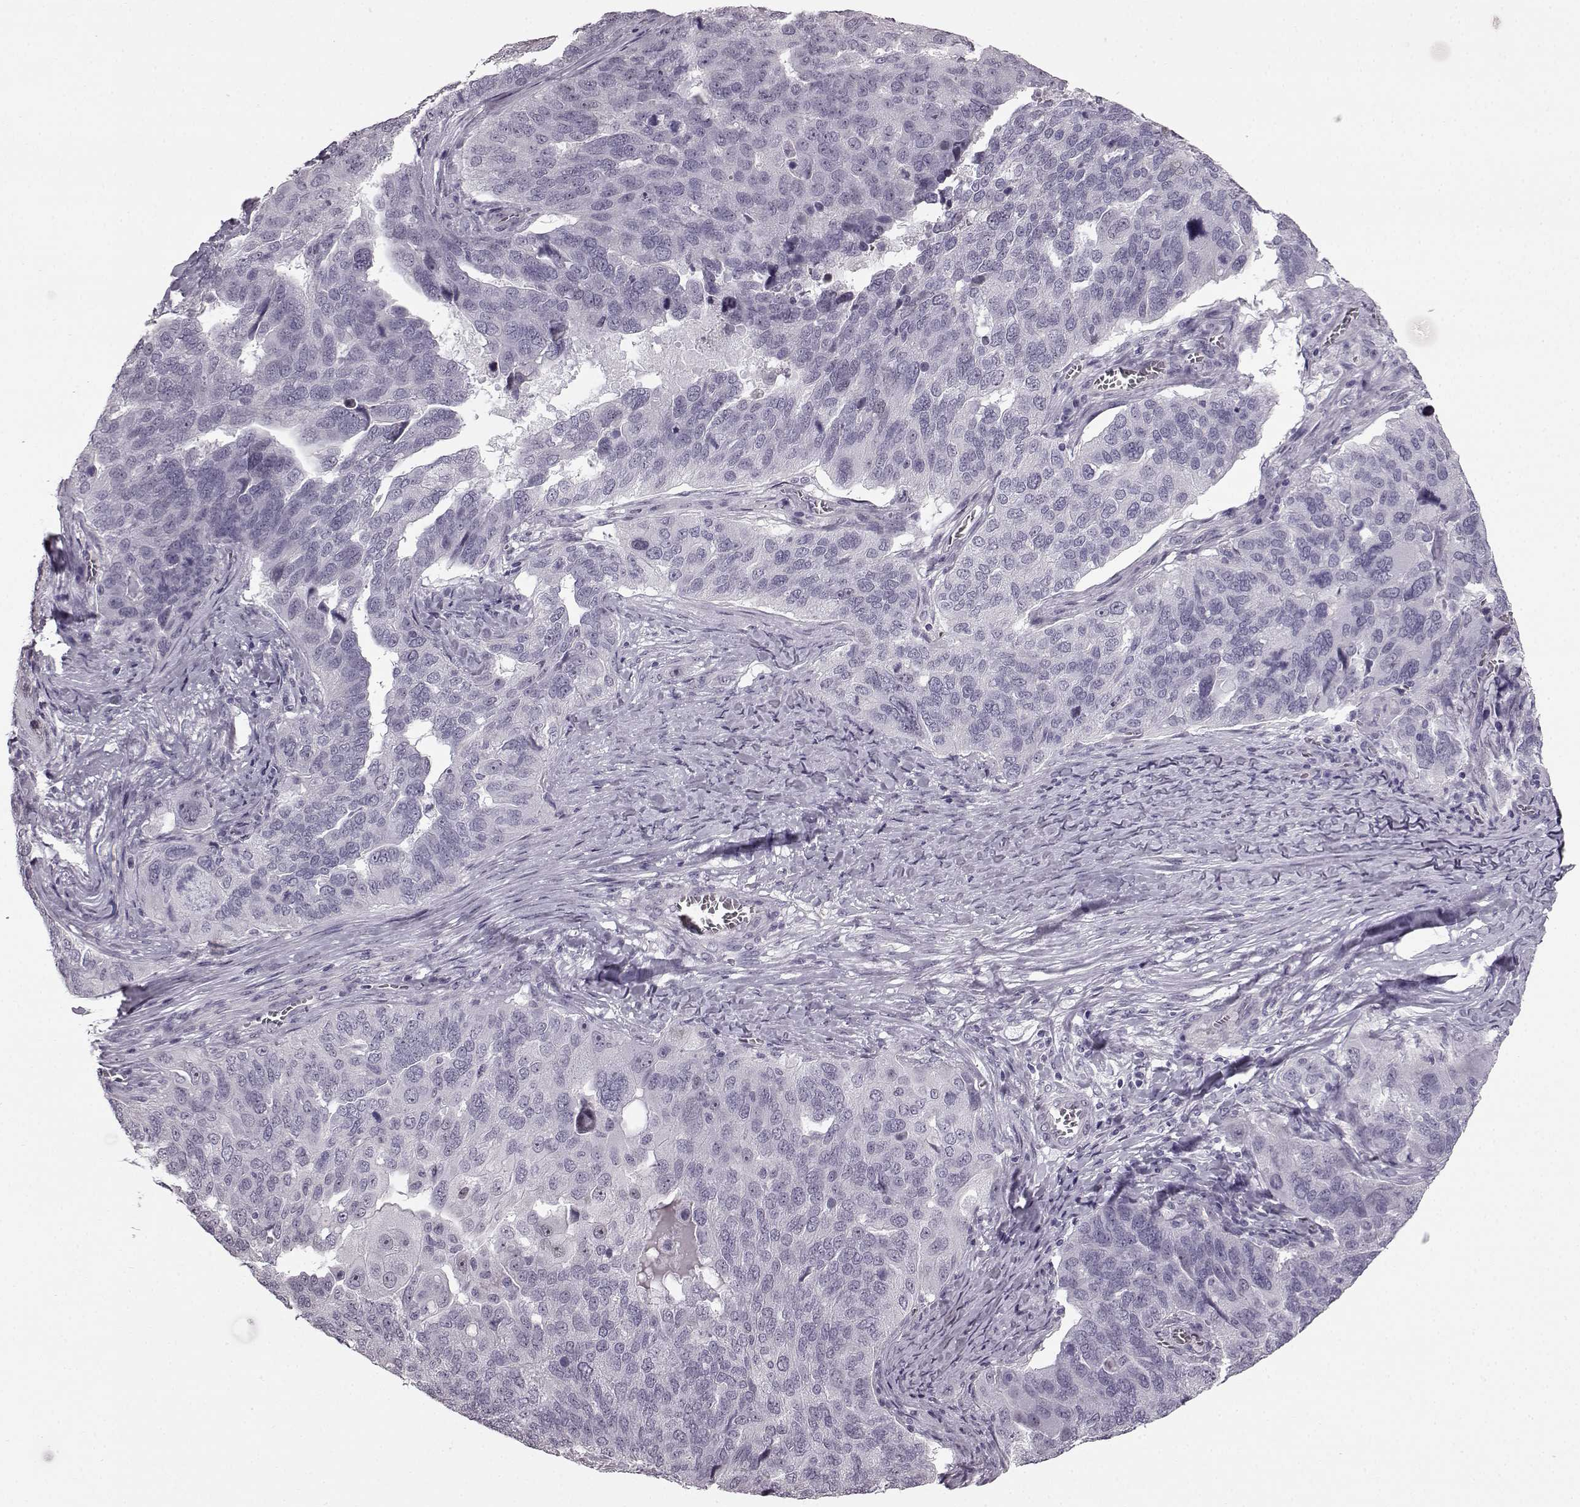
{"staining": {"intensity": "negative", "quantity": "none", "location": "none"}, "tissue": "ovarian cancer", "cell_type": "Tumor cells", "image_type": "cancer", "snomed": [{"axis": "morphology", "description": "Carcinoma, endometroid"}, {"axis": "topography", "description": "Soft tissue"}, {"axis": "topography", "description": "Ovary"}], "caption": "Immunohistochemistry micrograph of neoplastic tissue: endometroid carcinoma (ovarian) stained with DAB demonstrates no significant protein positivity in tumor cells.", "gene": "PRPH2", "patient": {"sex": "female", "age": 52}}